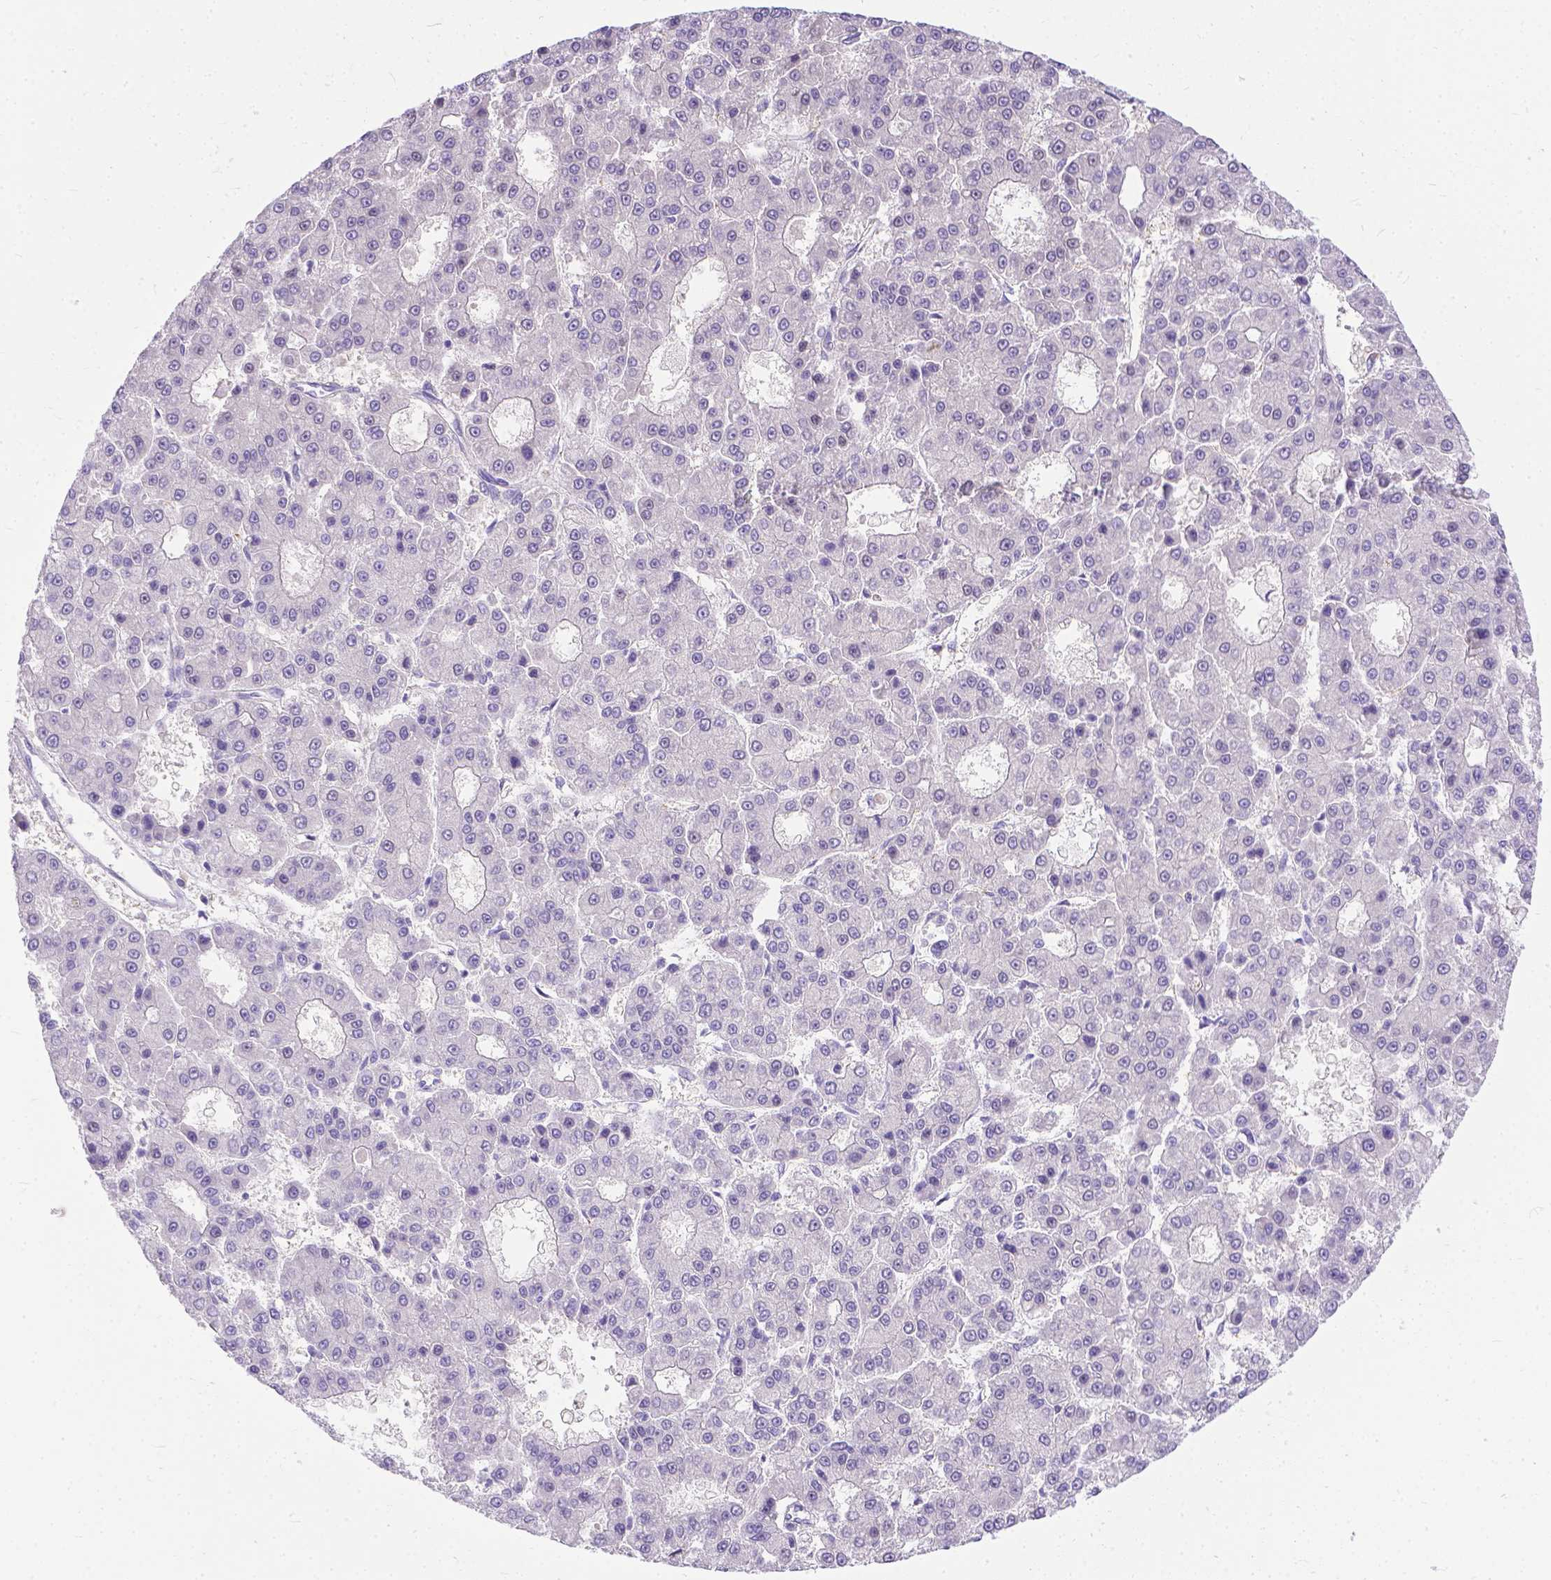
{"staining": {"intensity": "negative", "quantity": "none", "location": "none"}, "tissue": "liver cancer", "cell_type": "Tumor cells", "image_type": "cancer", "snomed": [{"axis": "morphology", "description": "Carcinoma, Hepatocellular, NOS"}, {"axis": "topography", "description": "Liver"}], "caption": "IHC of liver cancer (hepatocellular carcinoma) exhibits no positivity in tumor cells.", "gene": "TTLL6", "patient": {"sex": "male", "age": 70}}